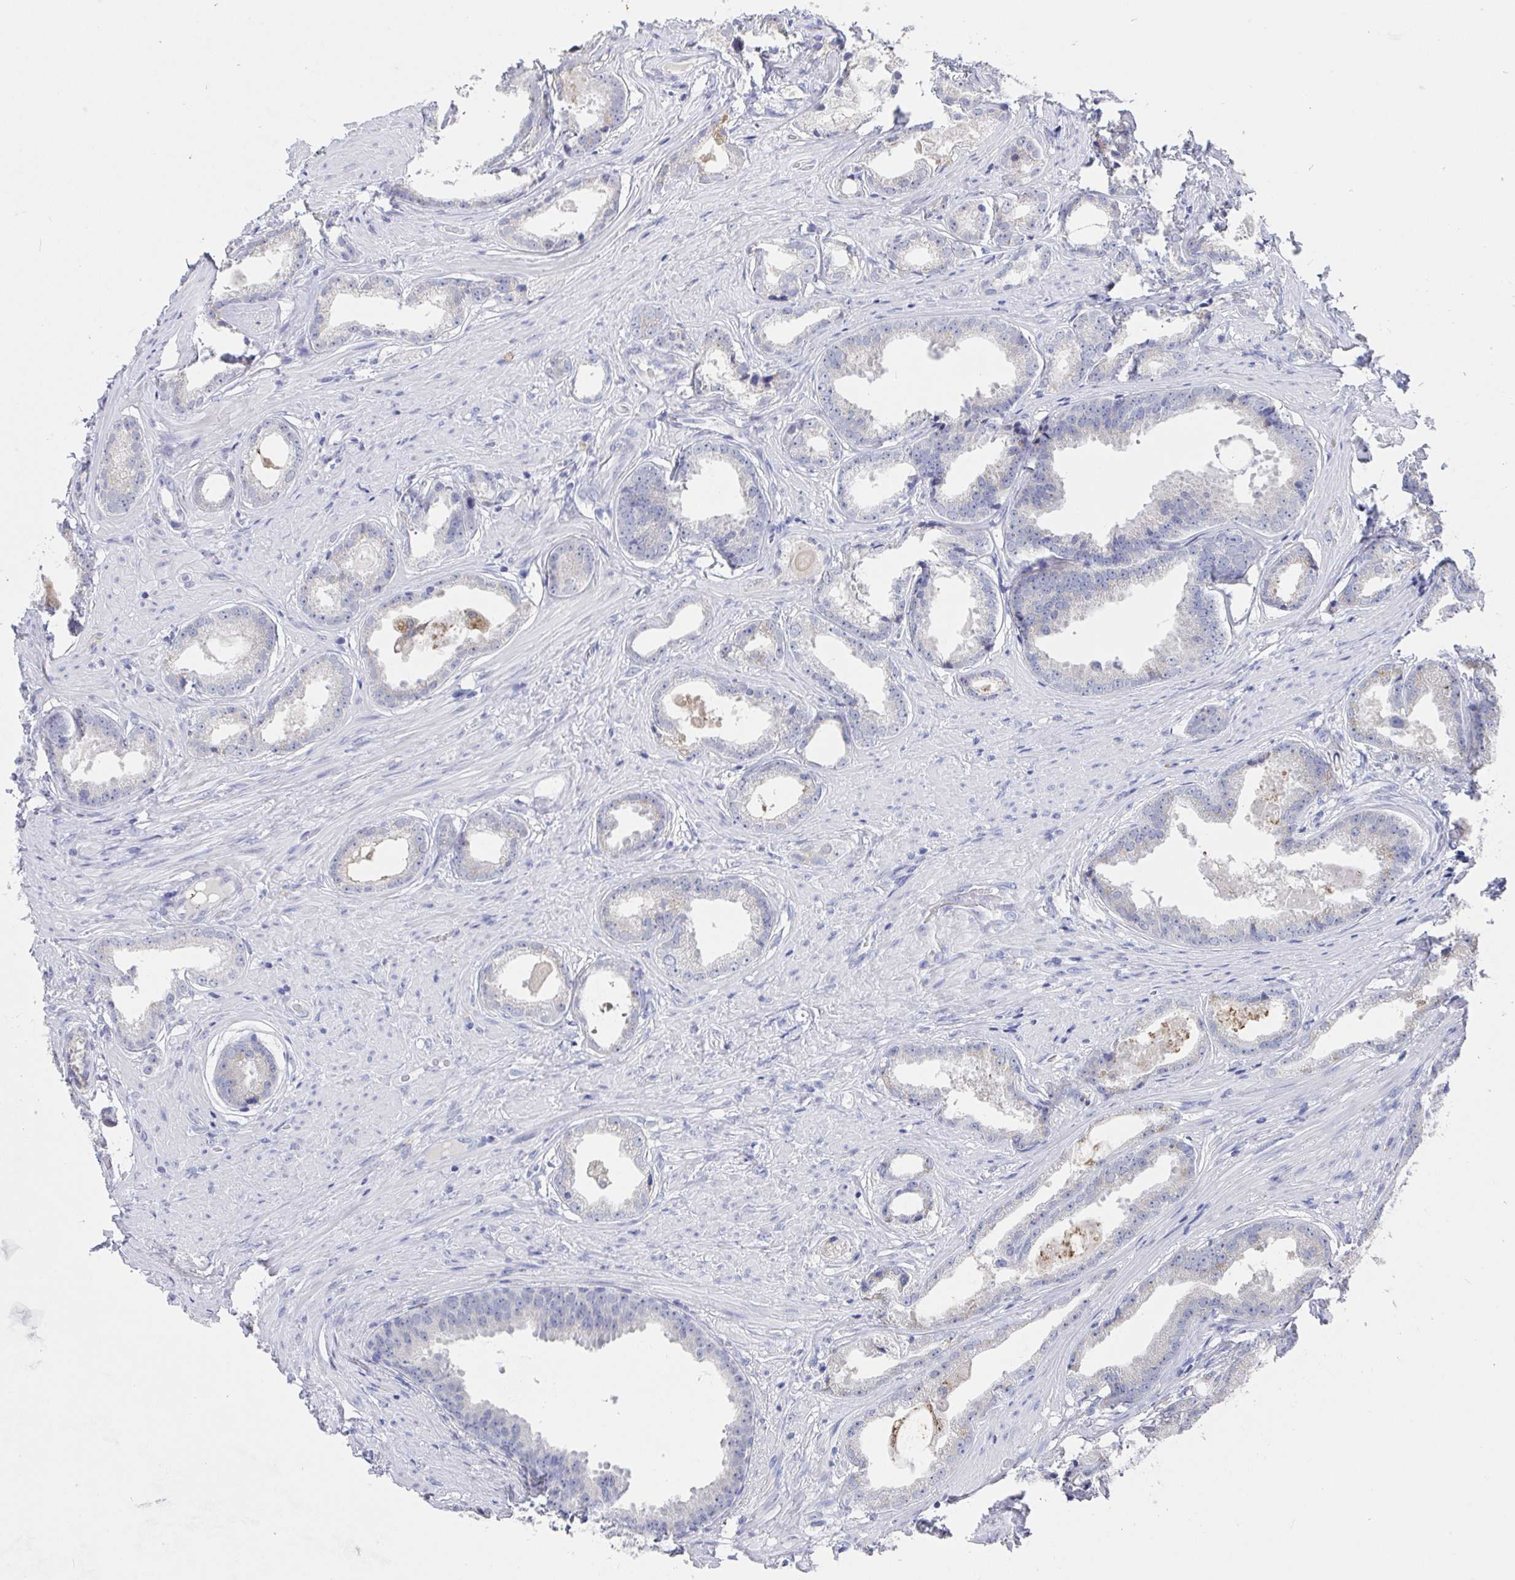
{"staining": {"intensity": "negative", "quantity": "none", "location": "none"}, "tissue": "prostate cancer", "cell_type": "Tumor cells", "image_type": "cancer", "snomed": [{"axis": "morphology", "description": "Adenocarcinoma, Low grade"}, {"axis": "topography", "description": "Prostate"}], "caption": "This is an immunohistochemistry photomicrograph of prostate cancer (adenocarcinoma (low-grade)). There is no staining in tumor cells.", "gene": "TAS2R39", "patient": {"sex": "male", "age": 65}}